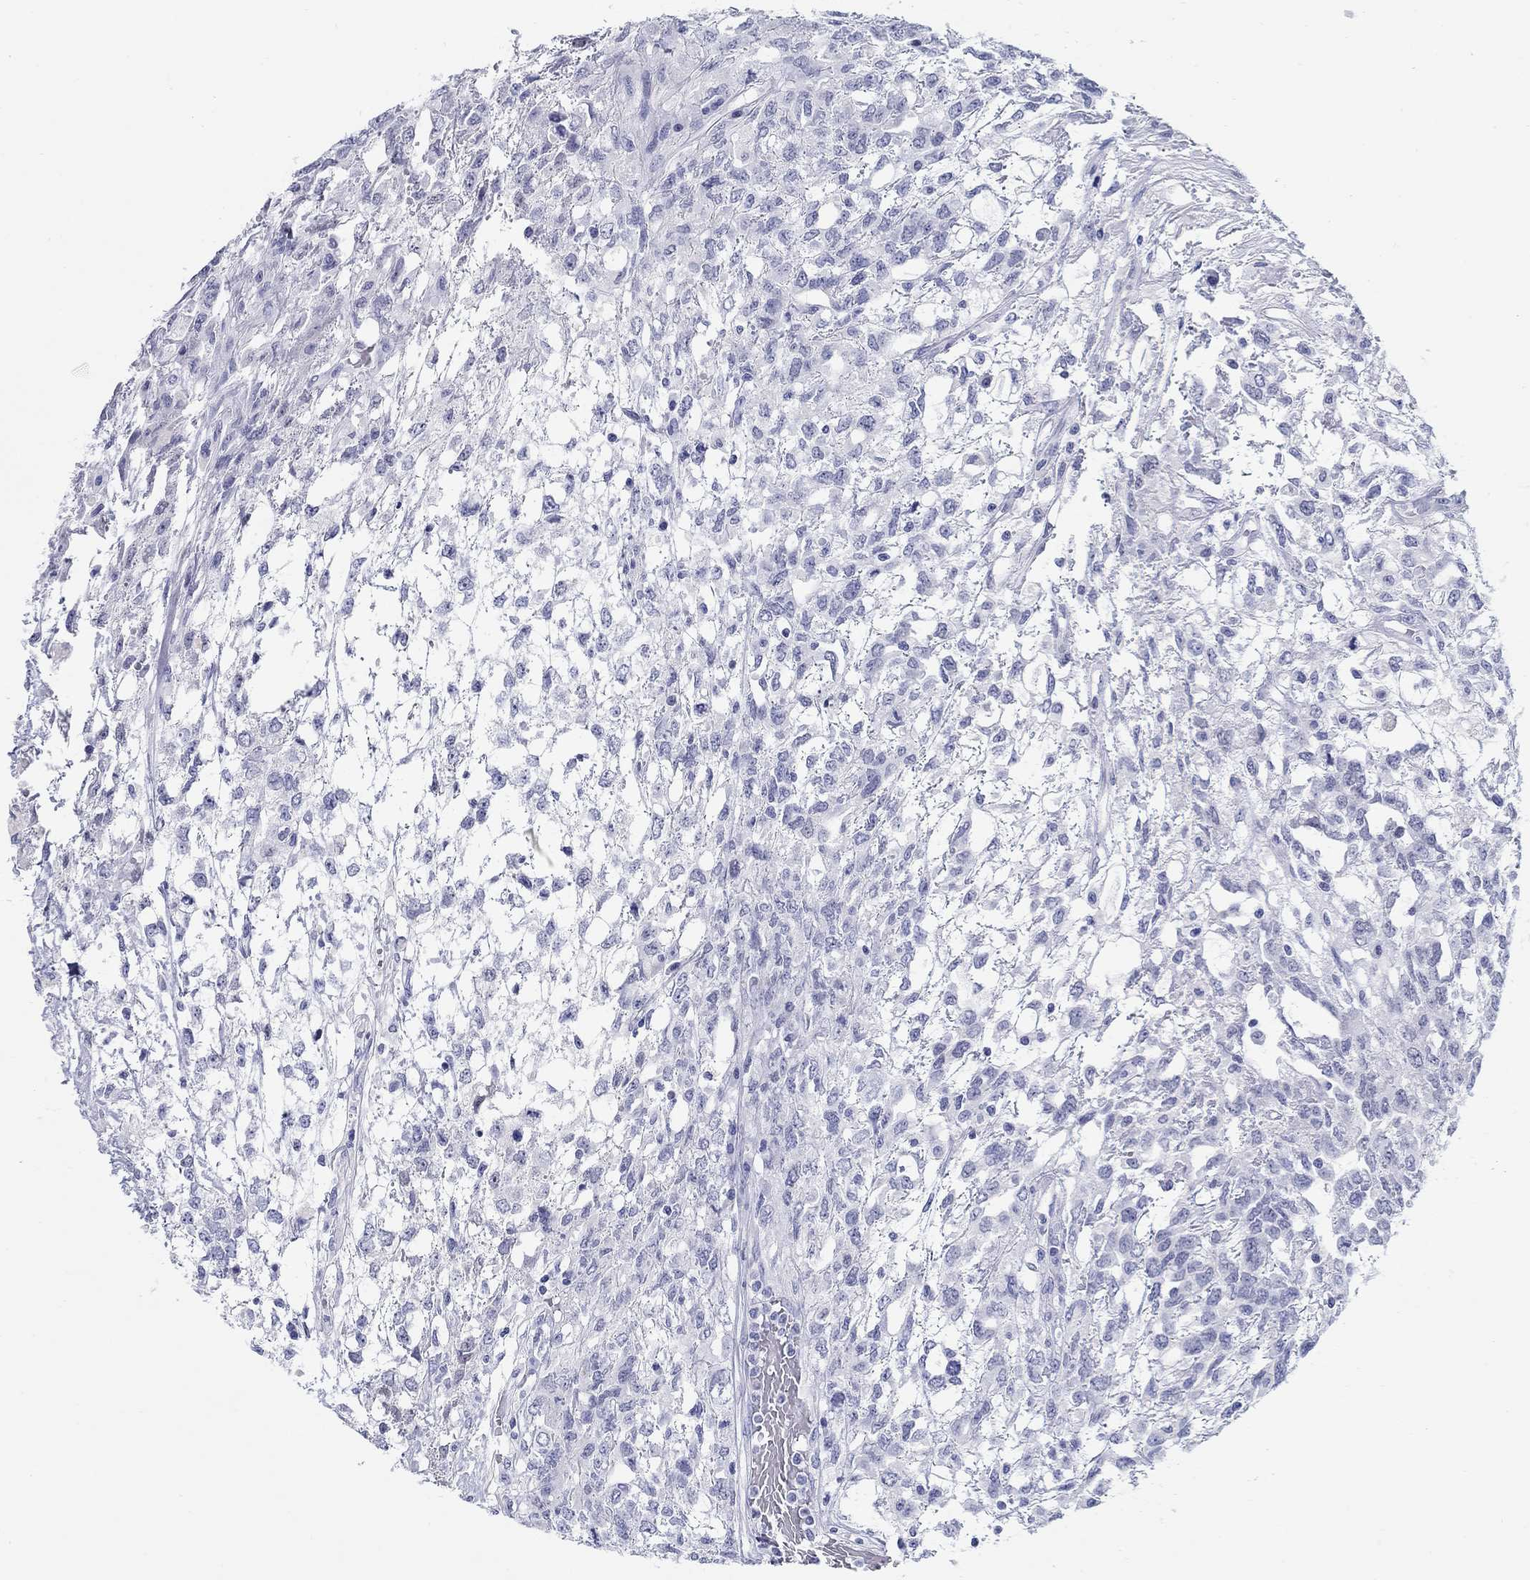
{"staining": {"intensity": "negative", "quantity": "none", "location": "none"}, "tissue": "testis cancer", "cell_type": "Tumor cells", "image_type": "cancer", "snomed": [{"axis": "morphology", "description": "Seminoma, NOS"}, {"axis": "topography", "description": "Testis"}], "caption": "The photomicrograph exhibits no significant expression in tumor cells of testis seminoma.", "gene": "LAMP5", "patient": {"sex": "male", "age": 52}}